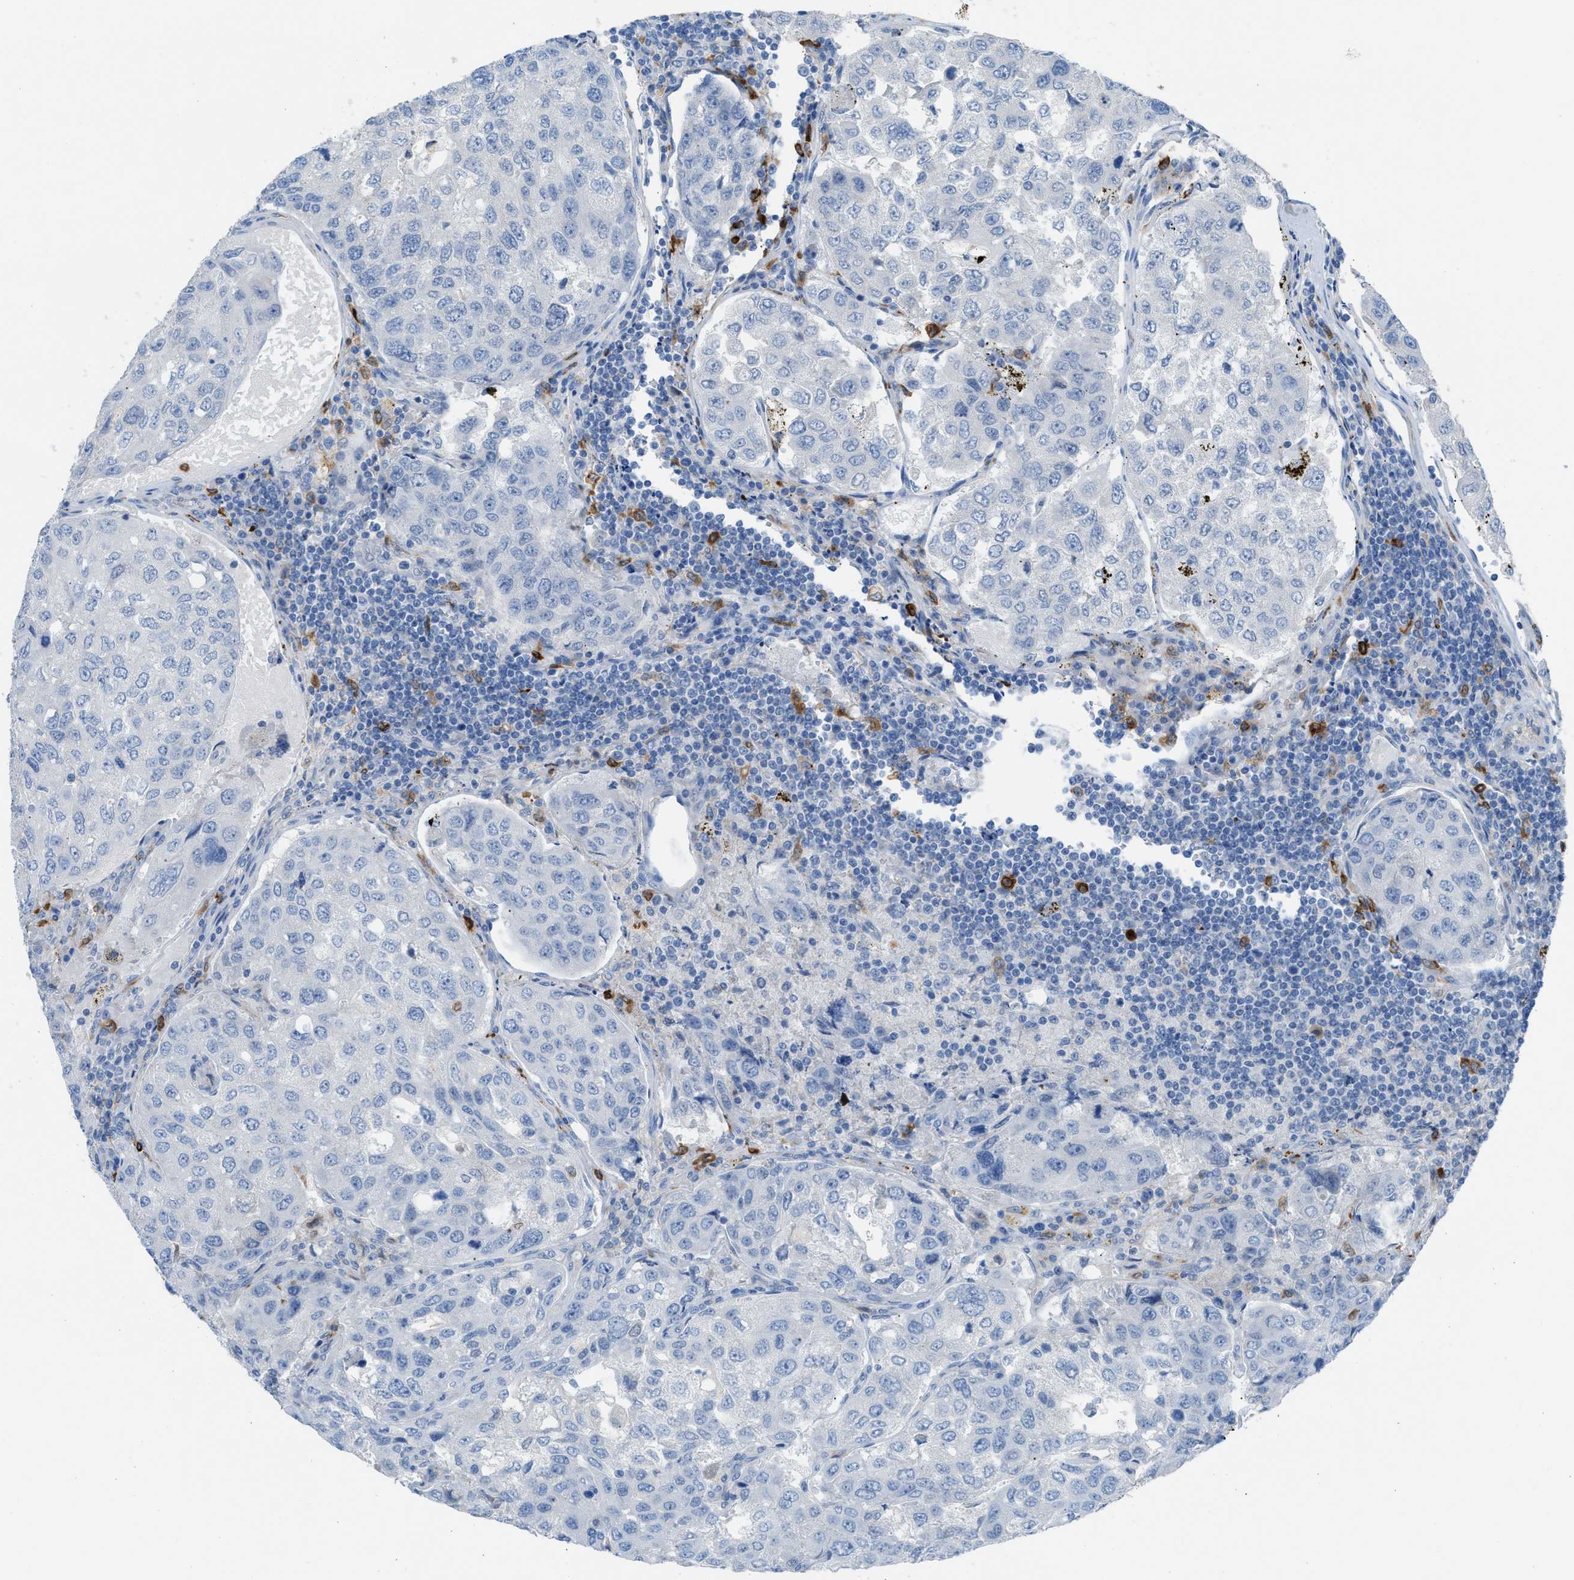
{"staining": {"intensity": "negative", "quantity": "none", "location": "none"}, "tissue": "urothelial cancer", "cell_type": "Tumor cells", "image_type": "cancer", "snomed": [{"axis": "morphology", "description": "Urothelial carcinoma, High grade"}, {"axis": "topography", "description": "Lymph node"}, {"axis": "topography", "description": "Urinary bladder"}], "caption": "DAB (3,3'-diaminobenzidine) immunohistochemical staining of urothelial cancer displays no significant positivity in tumor cells.", "gene": "CLEC10A", "patient": {"sex": "male", "age": 51}}